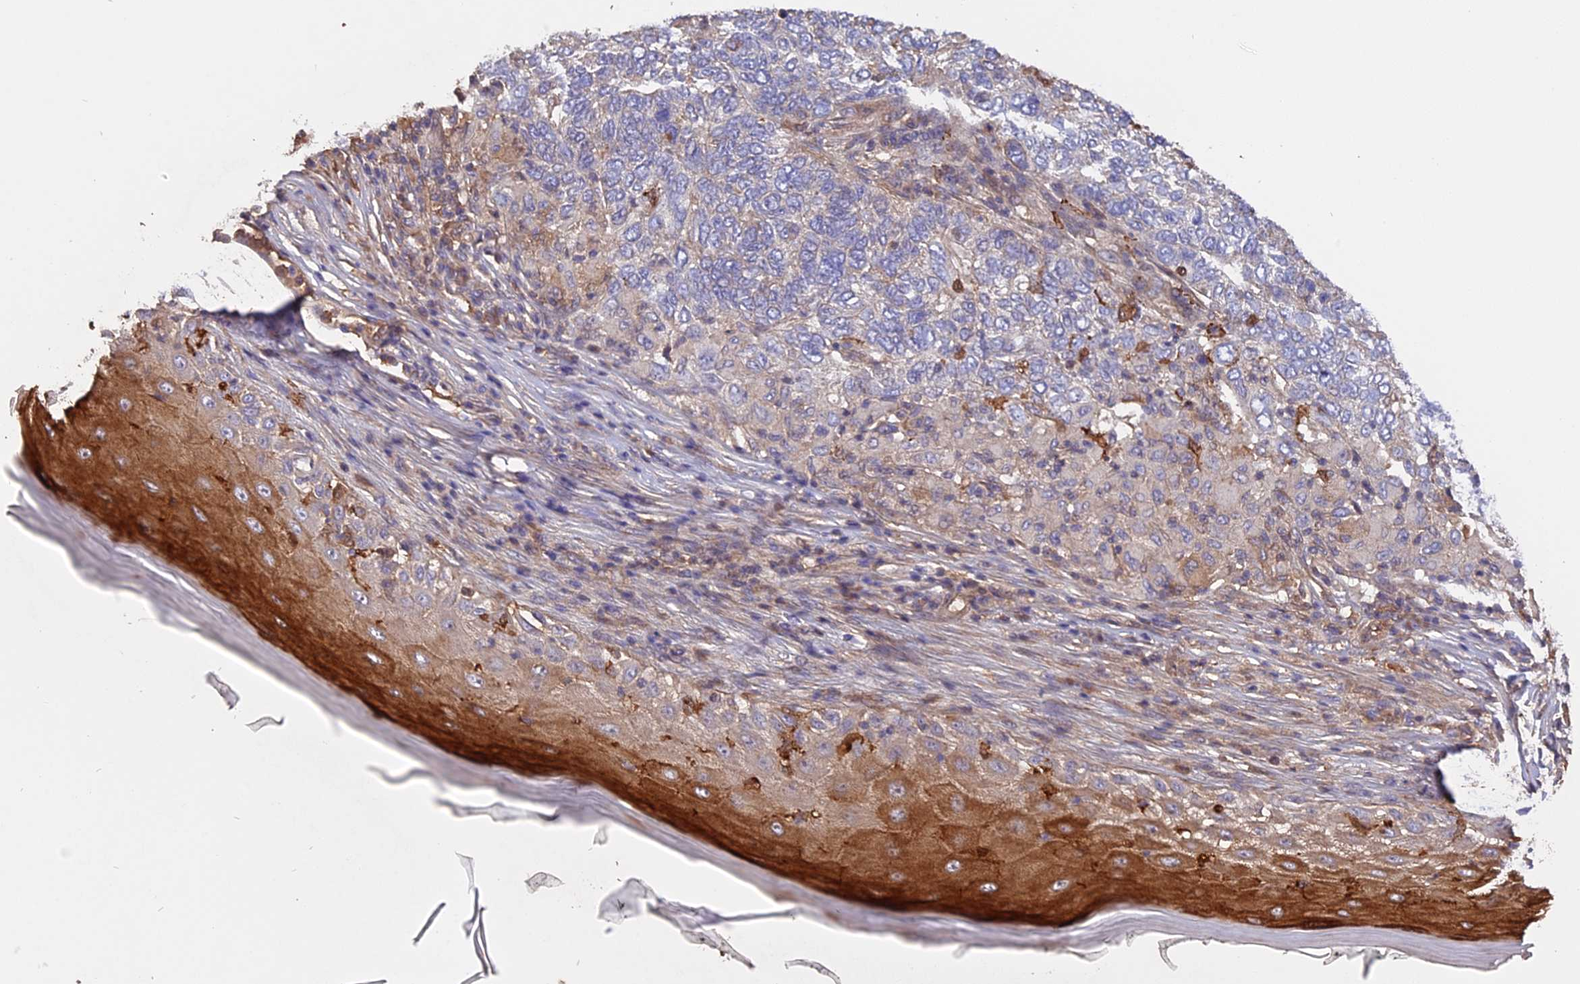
{"staining": {"intensity": "negative", "quantity": "none", "location": "none"}, "tissue": "skin cancer", "cell_type": "Tumor cells", "image_type": "cancer", "snomed": [{"axis": "morphology", "description": "Basal cell carcinoma"}, {"axis": "topography", "description": "Skin"}], "caption": "DAB immunohistochemical staining of skin cancer (basal cell carcinoma) exhibits no significant positivity in tumor cells.", "gene": "RASAL1", "patient": {"sex": "female", "age": 65}}